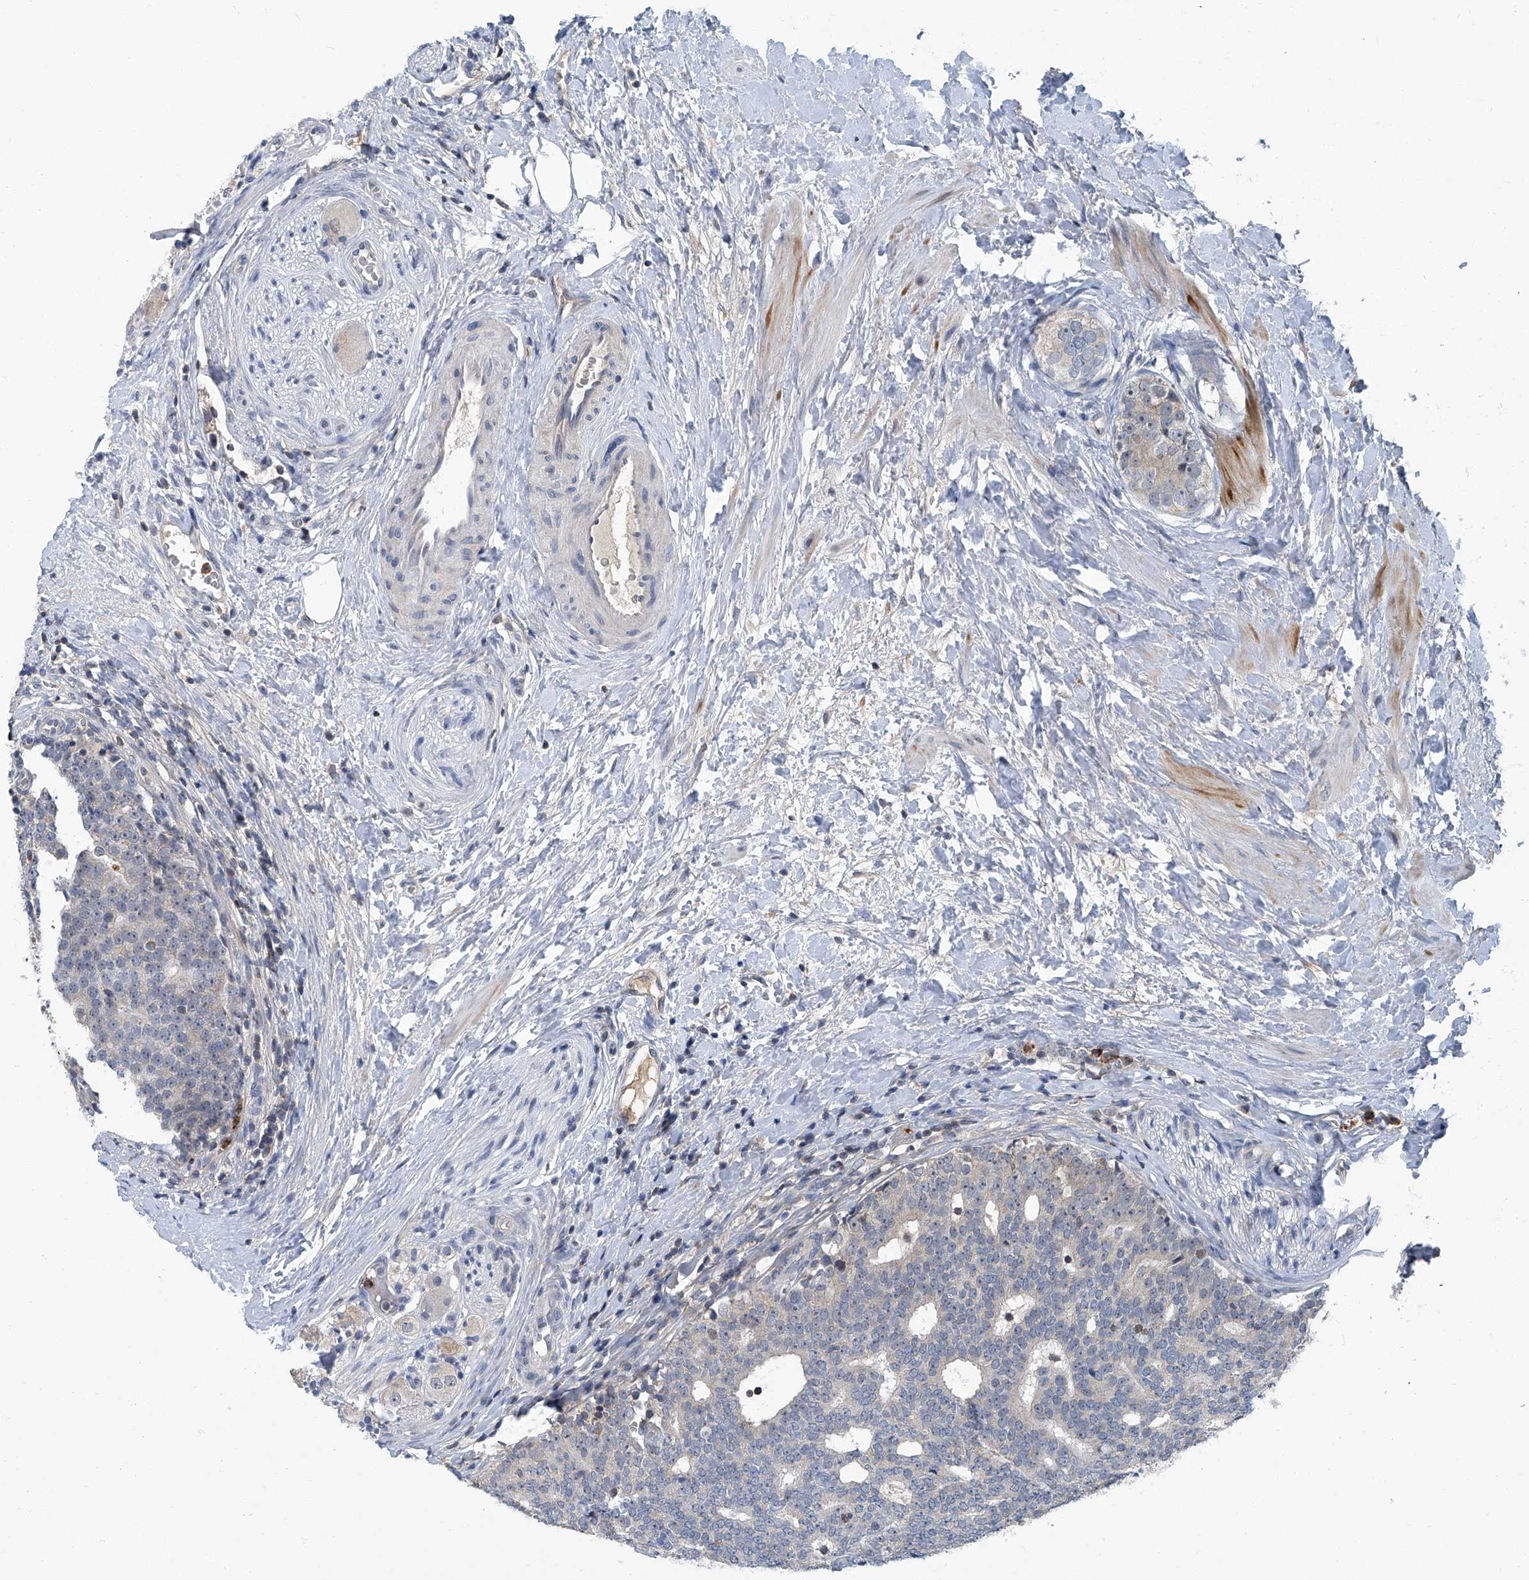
{"staining": {"intensity": "negative", "quantity": "none", "location": "none"}, "tissue": "prostate cancer", "cell_type": "Tumor cells", "image_type": "cancer", "snomed": [{"axis": "morphology", "description": "Adenocarcinoma, High grade"}, {"axis": "topography", "description": "Prostate"}], "caption": "A micrograph of prostate cancer (high-grade adenocarcinoma) stained for a protein demonstrates no brown staining in tumor cells.", "gene": "AKNAD1", "patient": {"sex": "male", "age": 56}}